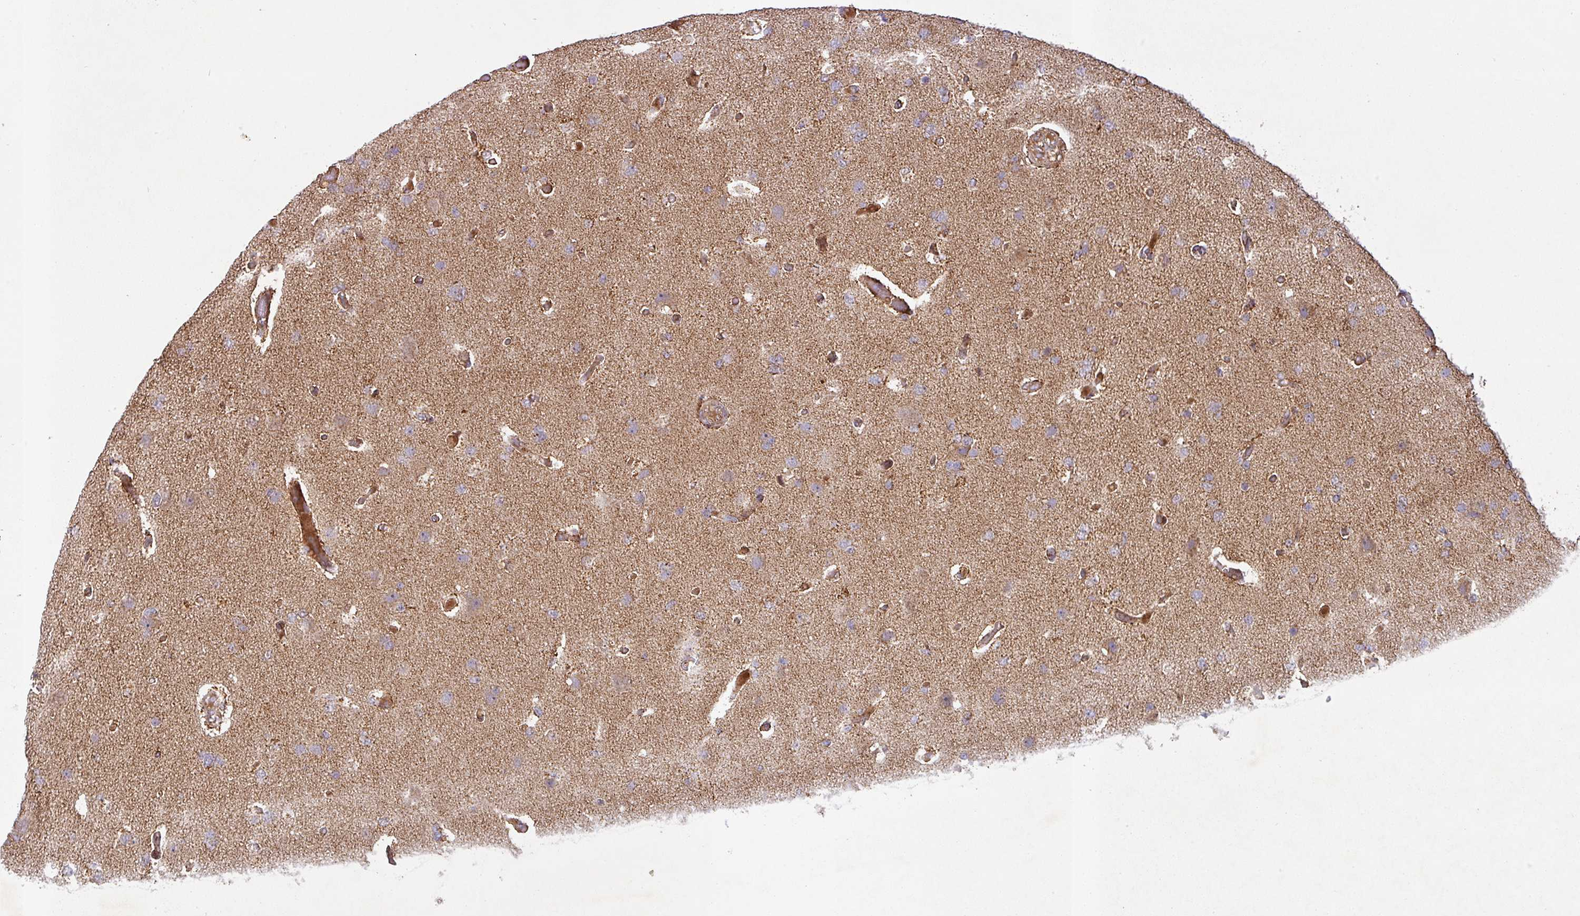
{"staining": {"intensity": "moderate", "quantity": "25%-75%", "location": "cytoplasmic/membranous"}, "tissue": "glioma", "cell_type": "Tumor cells", "image_type": "cancer", "snomed": [{"axis": "morphology", "description": "Glioma, malignant, High grade"}, {"axis": "topography", "description": "Brain"}], "caption": "This histopathology image shows immunohistochemistry (IHC) staining of glioma, with medium moderate cytoplasmic/membranous expression in about 25%-75% of tumor cells.", "gene": "GPD2", "patient": {"sex": "female", "age": 74}}